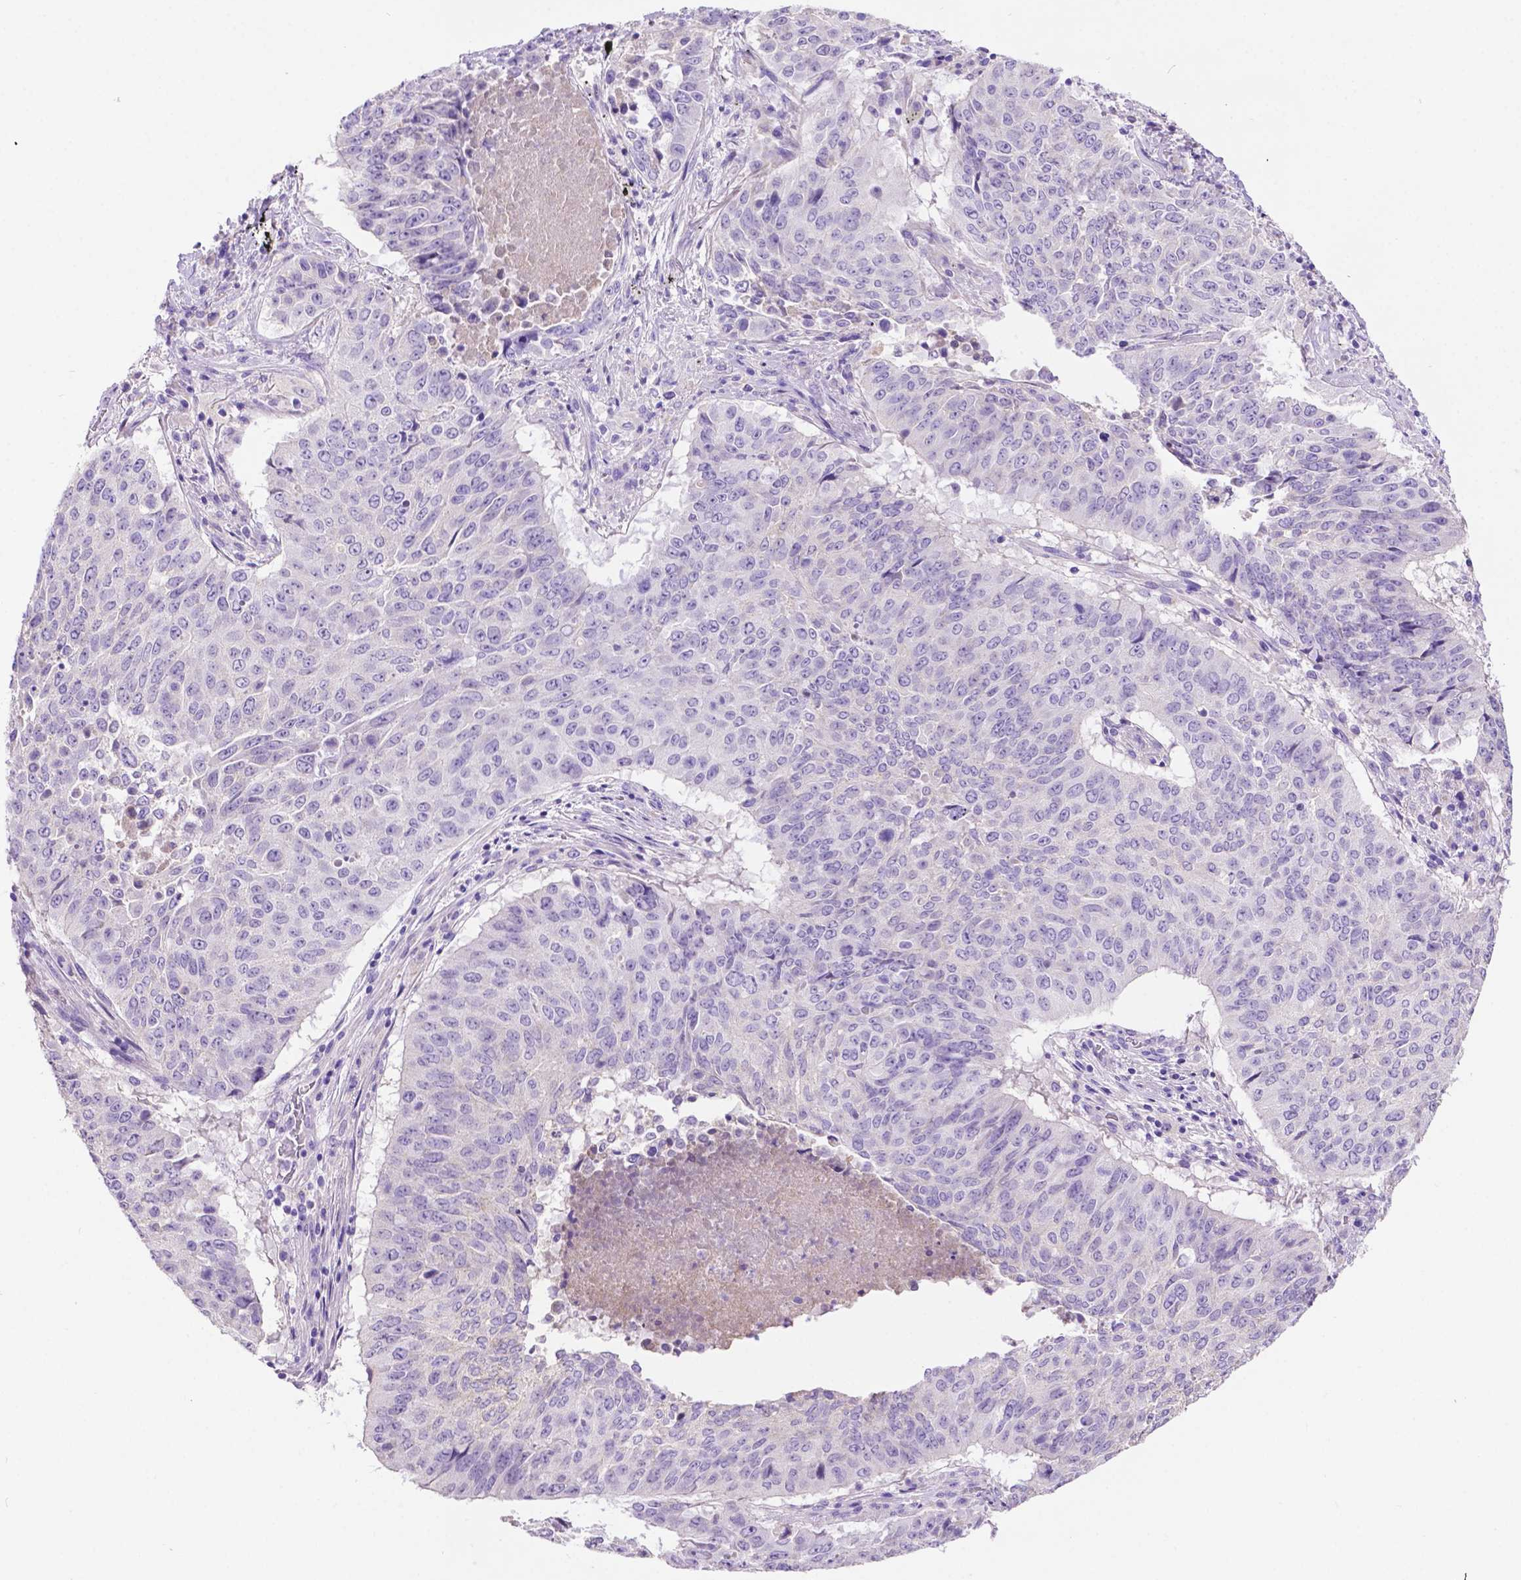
{"staining": {"intensity": "negative", "quantity": "none", "location": "none"}, "tissue": "lung cancer", "cell_type": "Tumor cells", "image_type": "cancer", "snomed": [{"axis": "morphology", "description": "Normal tissue, NOS"}, {"axis": "morphology", "description": "Squamous cell carcinoma, NOS"}, {"axis": "topography", "description": "Bronchus"}, {"axis": "topography", "description": "Lung"}], "caption": "Tumor cells show no significant staining in lung squamous cell carcinoma. Nuclei are stained in blue.", "gene": "PHYHIP", "patient": {"sex": "male", "age": 64}}